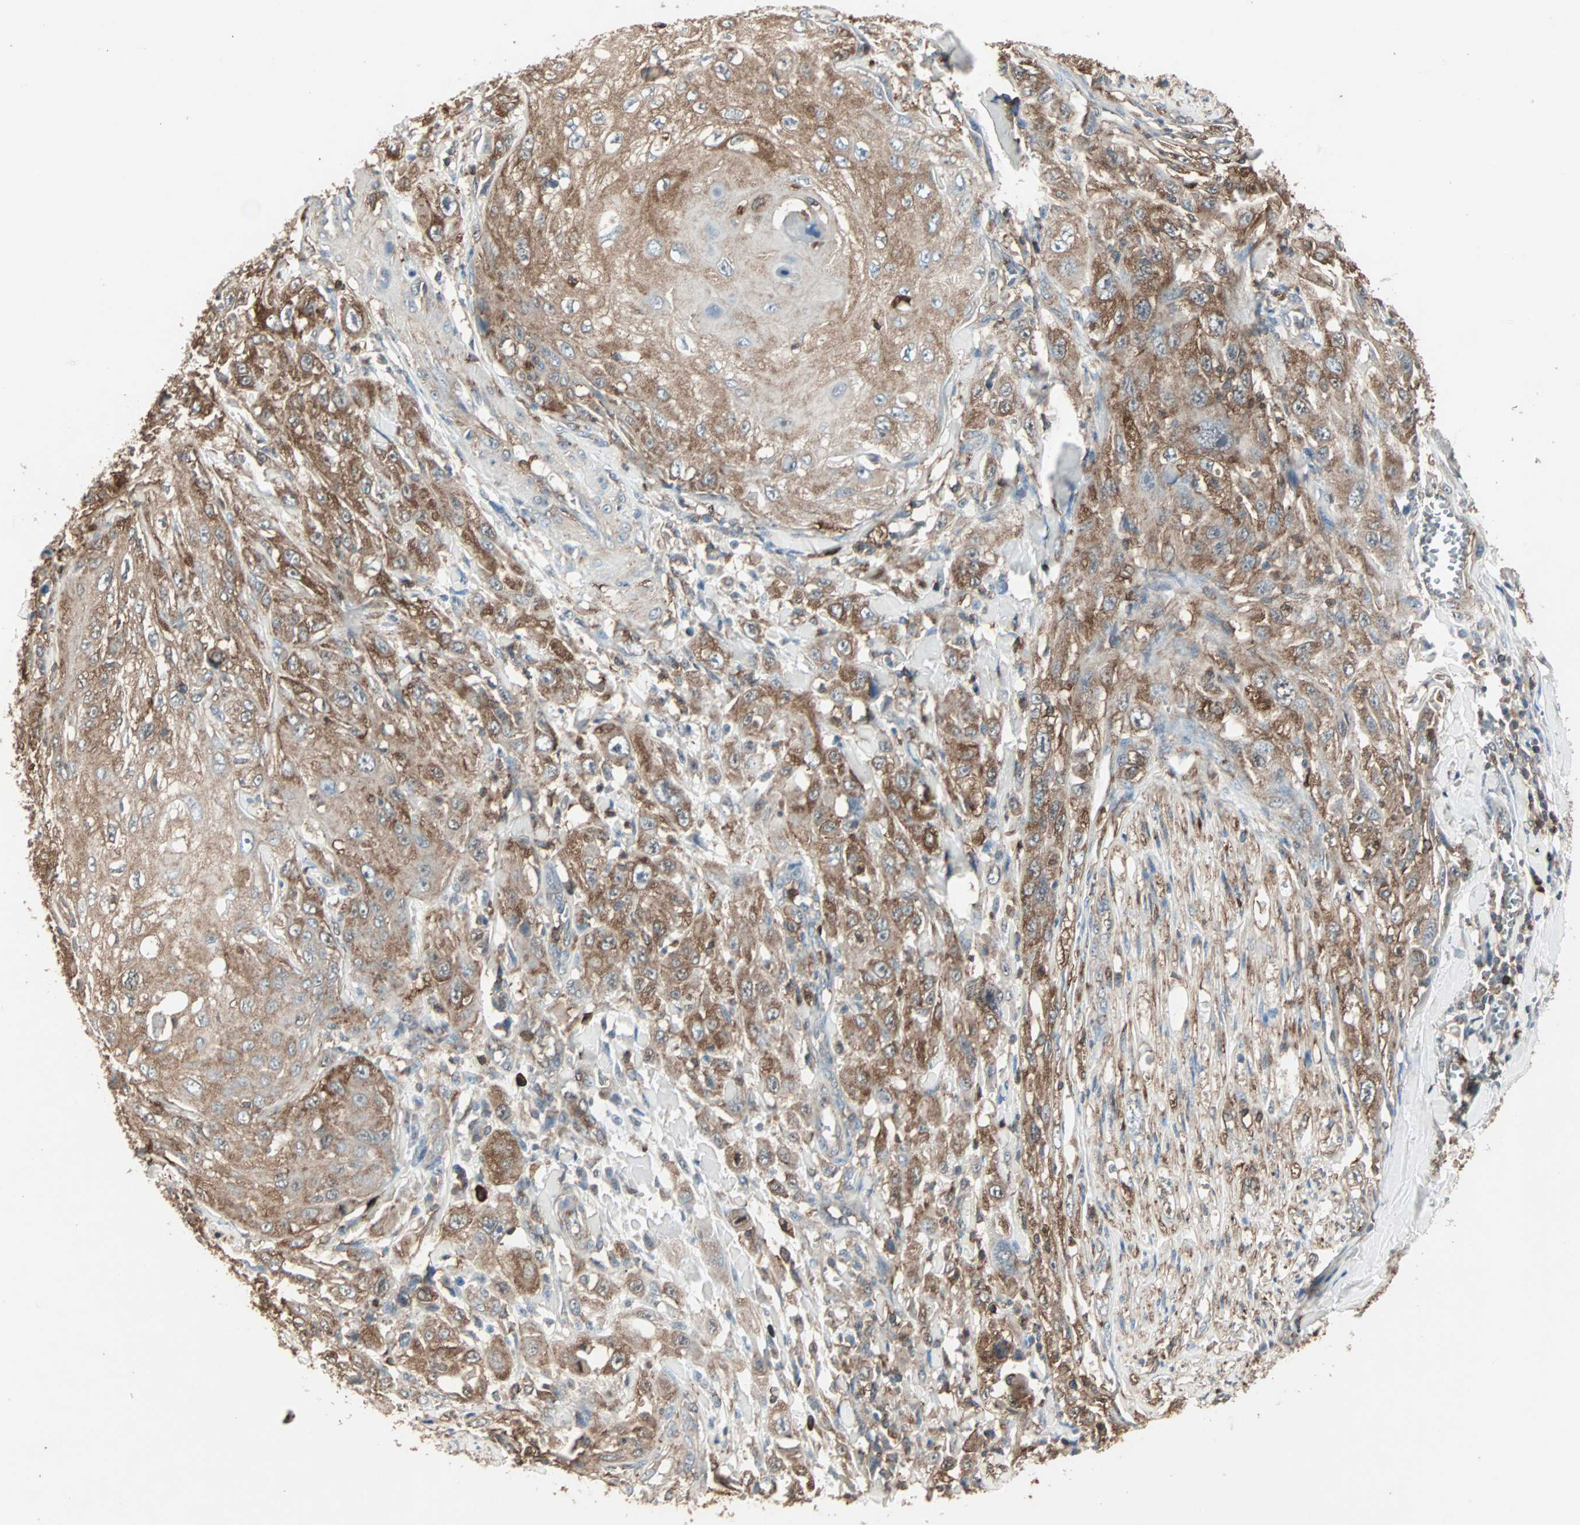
{"staining": {"intensity": "strong", "quantity": ">75%", "location": "cytoplasmic/membranous"}, "tissue": "skin cancer", "cell_type": "Tumor cells", "image_type": "cancer", "snomed": [{"axis": "morphology", "description": "Squamous cell carcinoma, NOS"}, {"axis": "morphology", "description": "Squamous cell carcinoma, metastatic, NOS"}, {"axis": "topography", "description": "Skin"}, {"axis": "topography", "description": "Lymph node"}], "caption": "This image displays skin cancer stained with immunohistochemistry to label a protein in brown. The cytoplasmic/membranous of tumor cells show strong positivity for the protein. Nuclei are counter-stained blue.", "gene": "MMP3", "patient": {"sex": "male", "age": 75}}